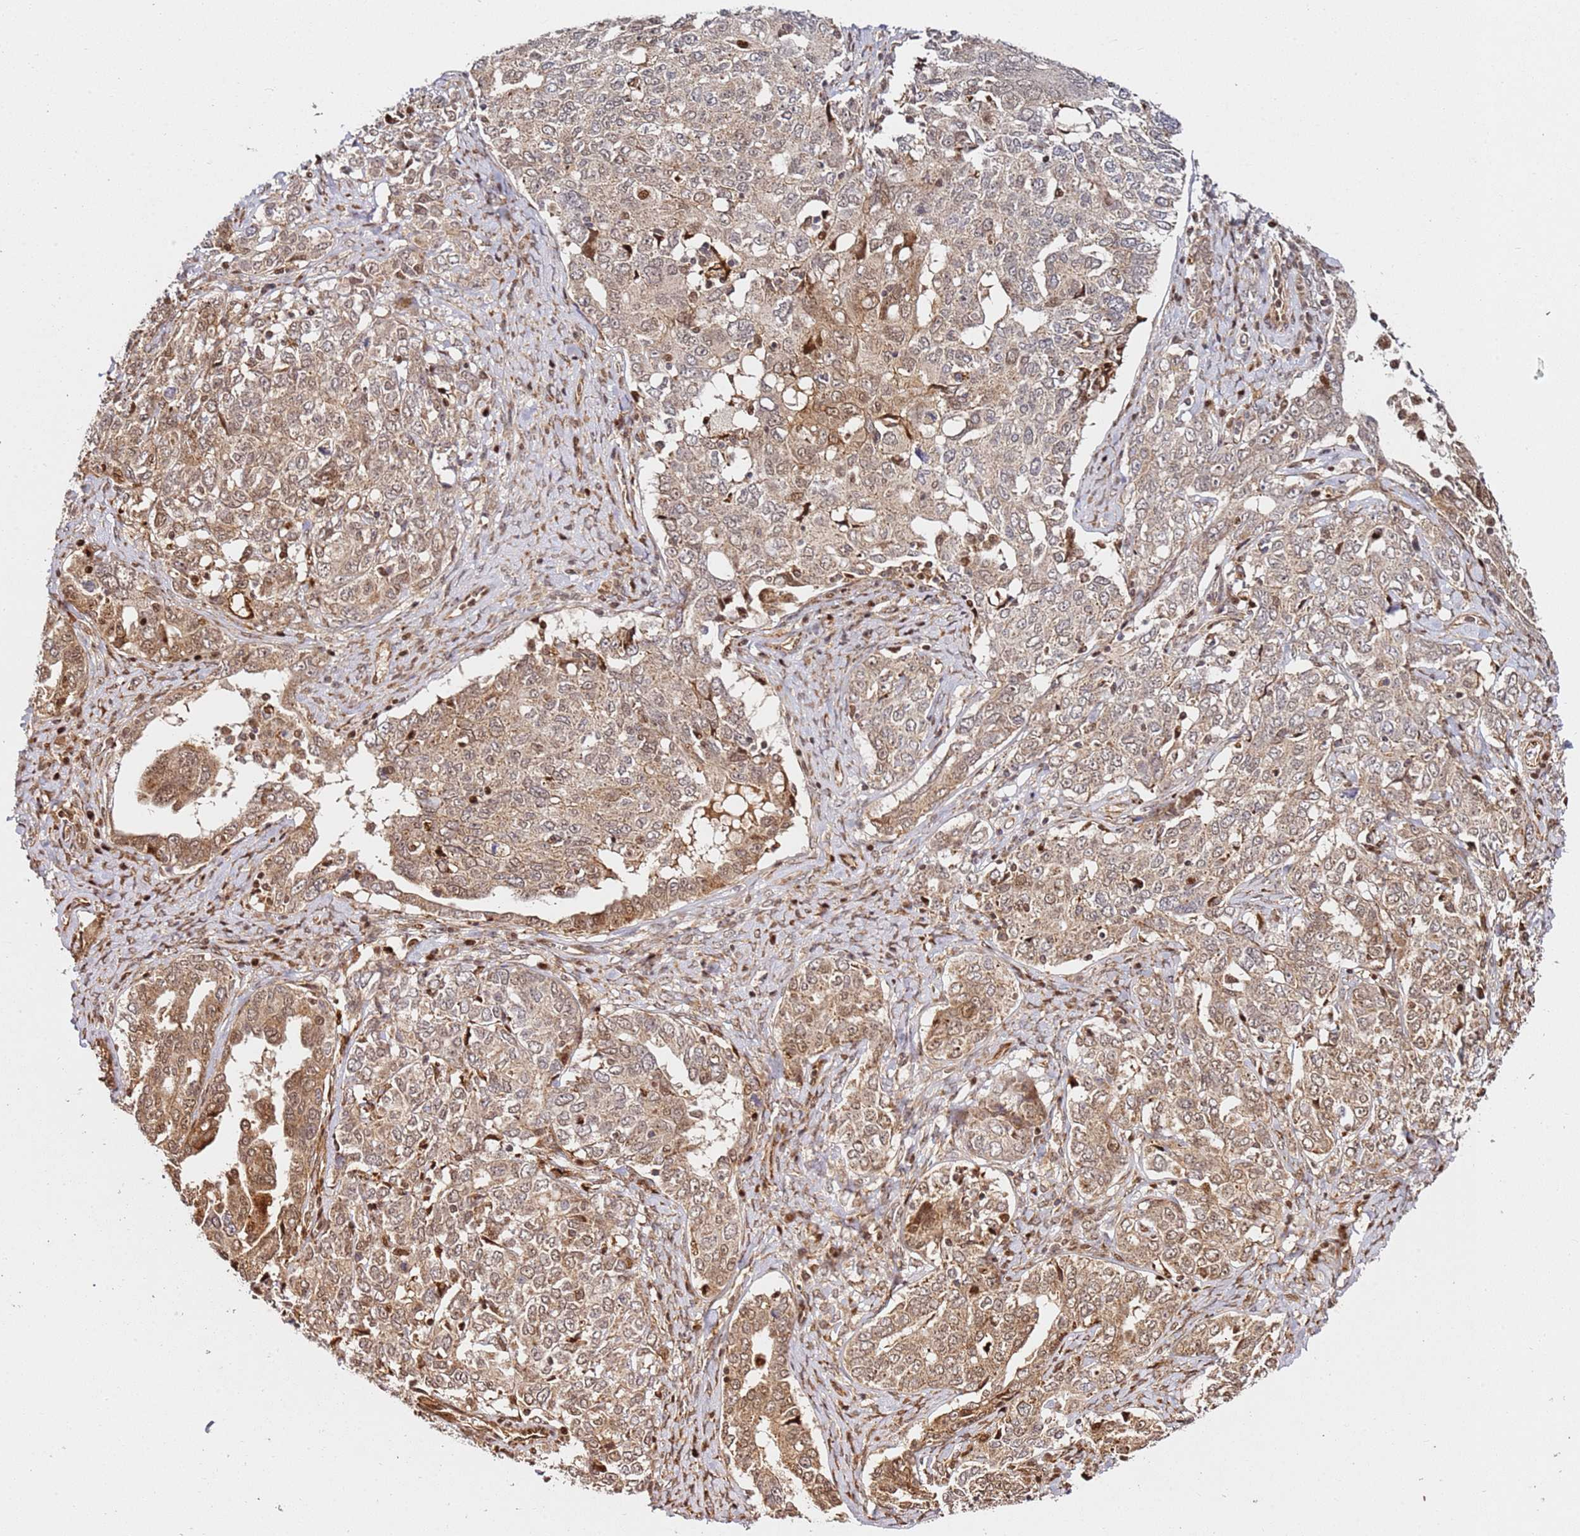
{"staining": {"intensity": "moderate", "quantity": "25%-75%", "location": "cytoplasmic/membranous,nuclear"}, "tissue": "ovarian cancer", "cell_type": "Tumor cells", "image_type": "cancer", "snomed": [{"axis": "morphology", "description": "Carcinoma, endometroid"}, {"axis": "topography", "description": "Ovary"}], "caption": "Protein expression analysis of ovarian cancer (endometroid carcinoma) exhibits moderate cytoplasmic/membranous and nuclear positivity in approximately 25%-75% of tumor cells.", "gene": "SMOX", "patient": {"sex": "female", "age": 62}}